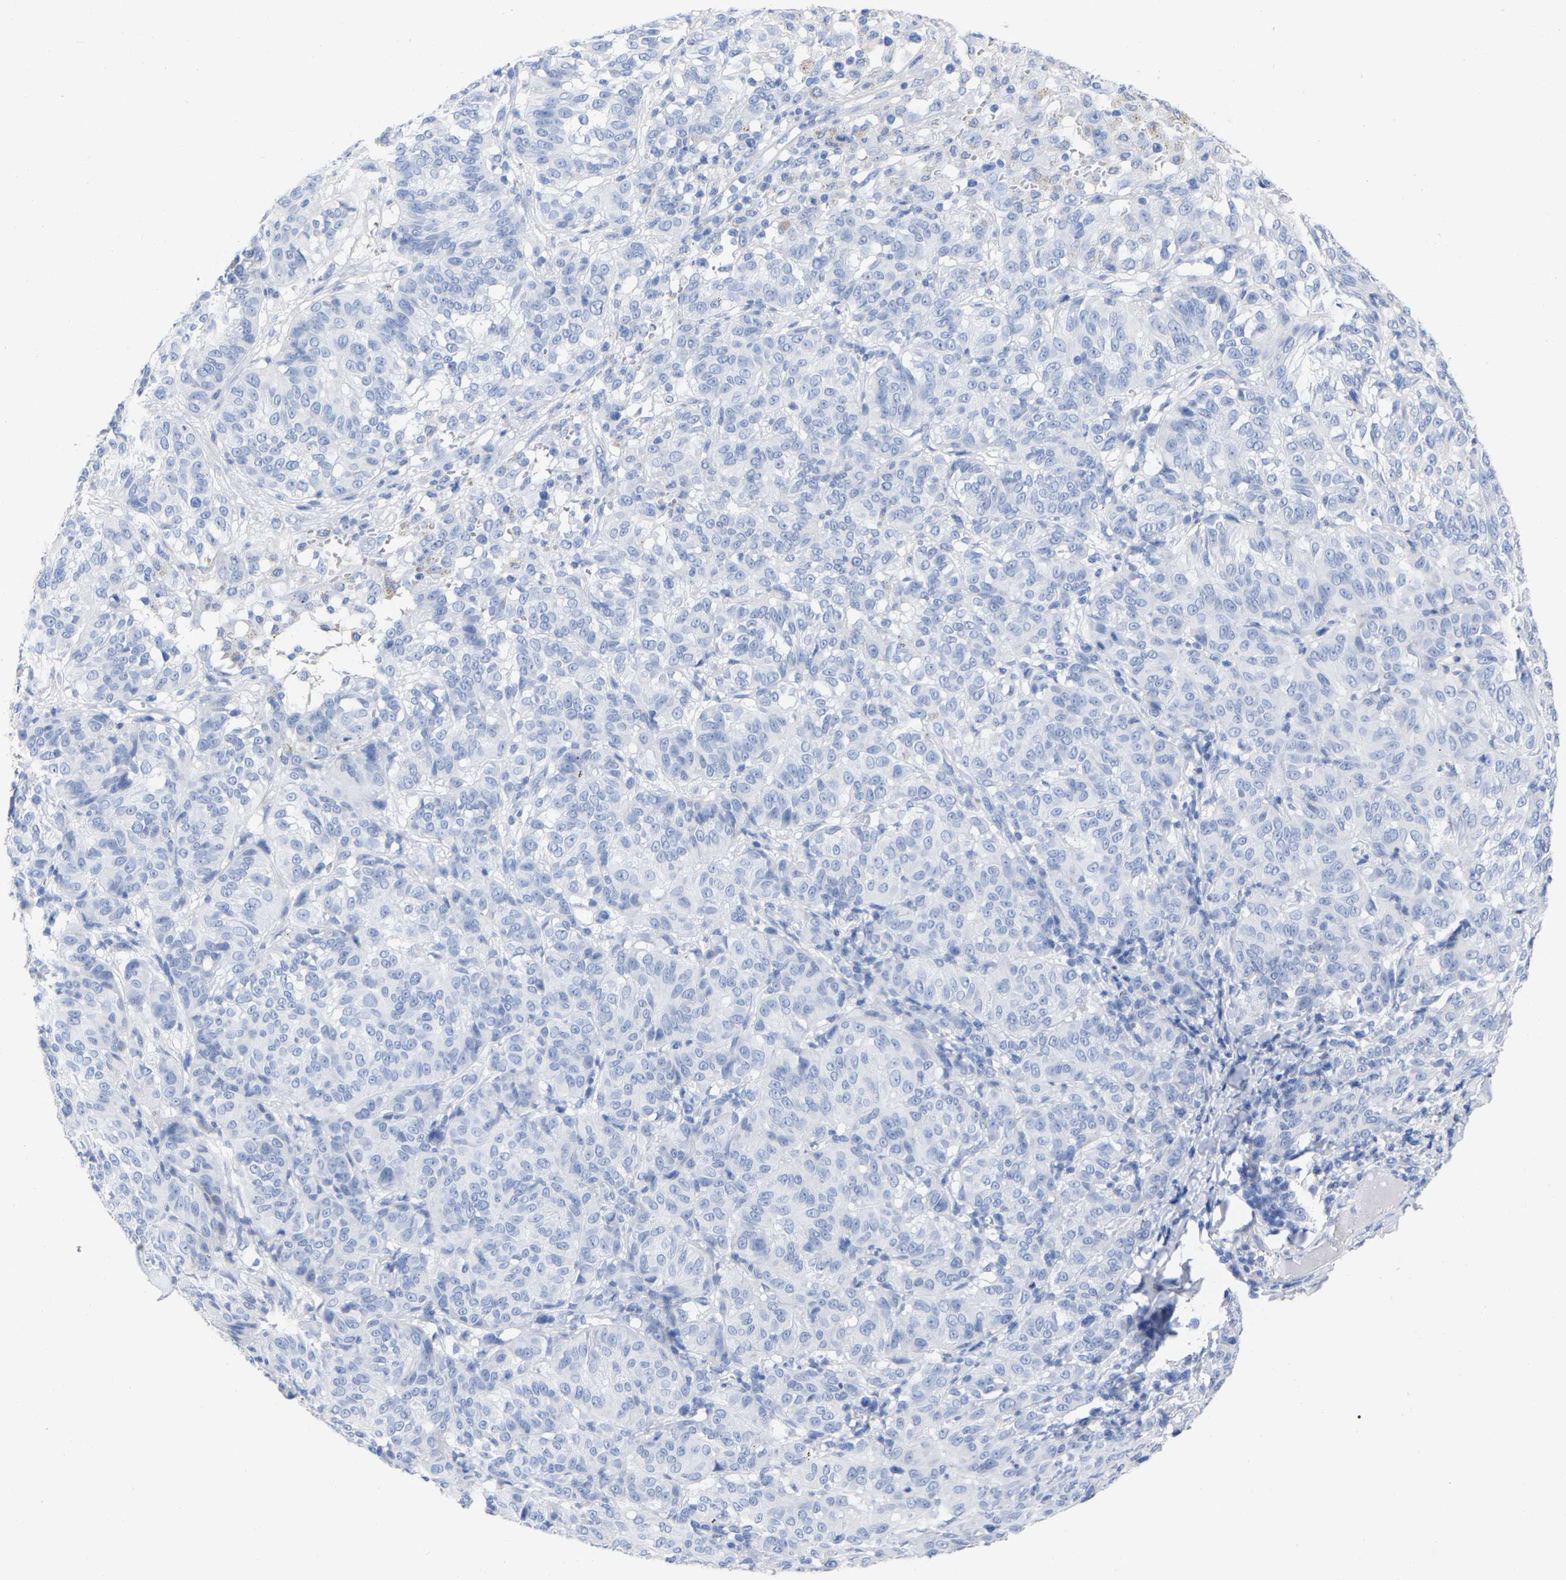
{"staining": {"intensity": "negative", "quantity": "none", "location": "none"}, "tissue": "melanoma", "cell_type": "Tumor cells", "image_type": "cancer", "snomed": [{"axis": "morphology", "description": "Malignant melanoma, NOS"}, {"axis": "topography", "description": "Skin"}], "caption": "Immunohistochemical staining of human melanoma shows no significant expression in tumor cells. (DAB immunohistochemistry visualized using brightfield microscopy, high magnification).", "gene": "HAPLN1", "patient": {"sex": "female", "age": 72}}